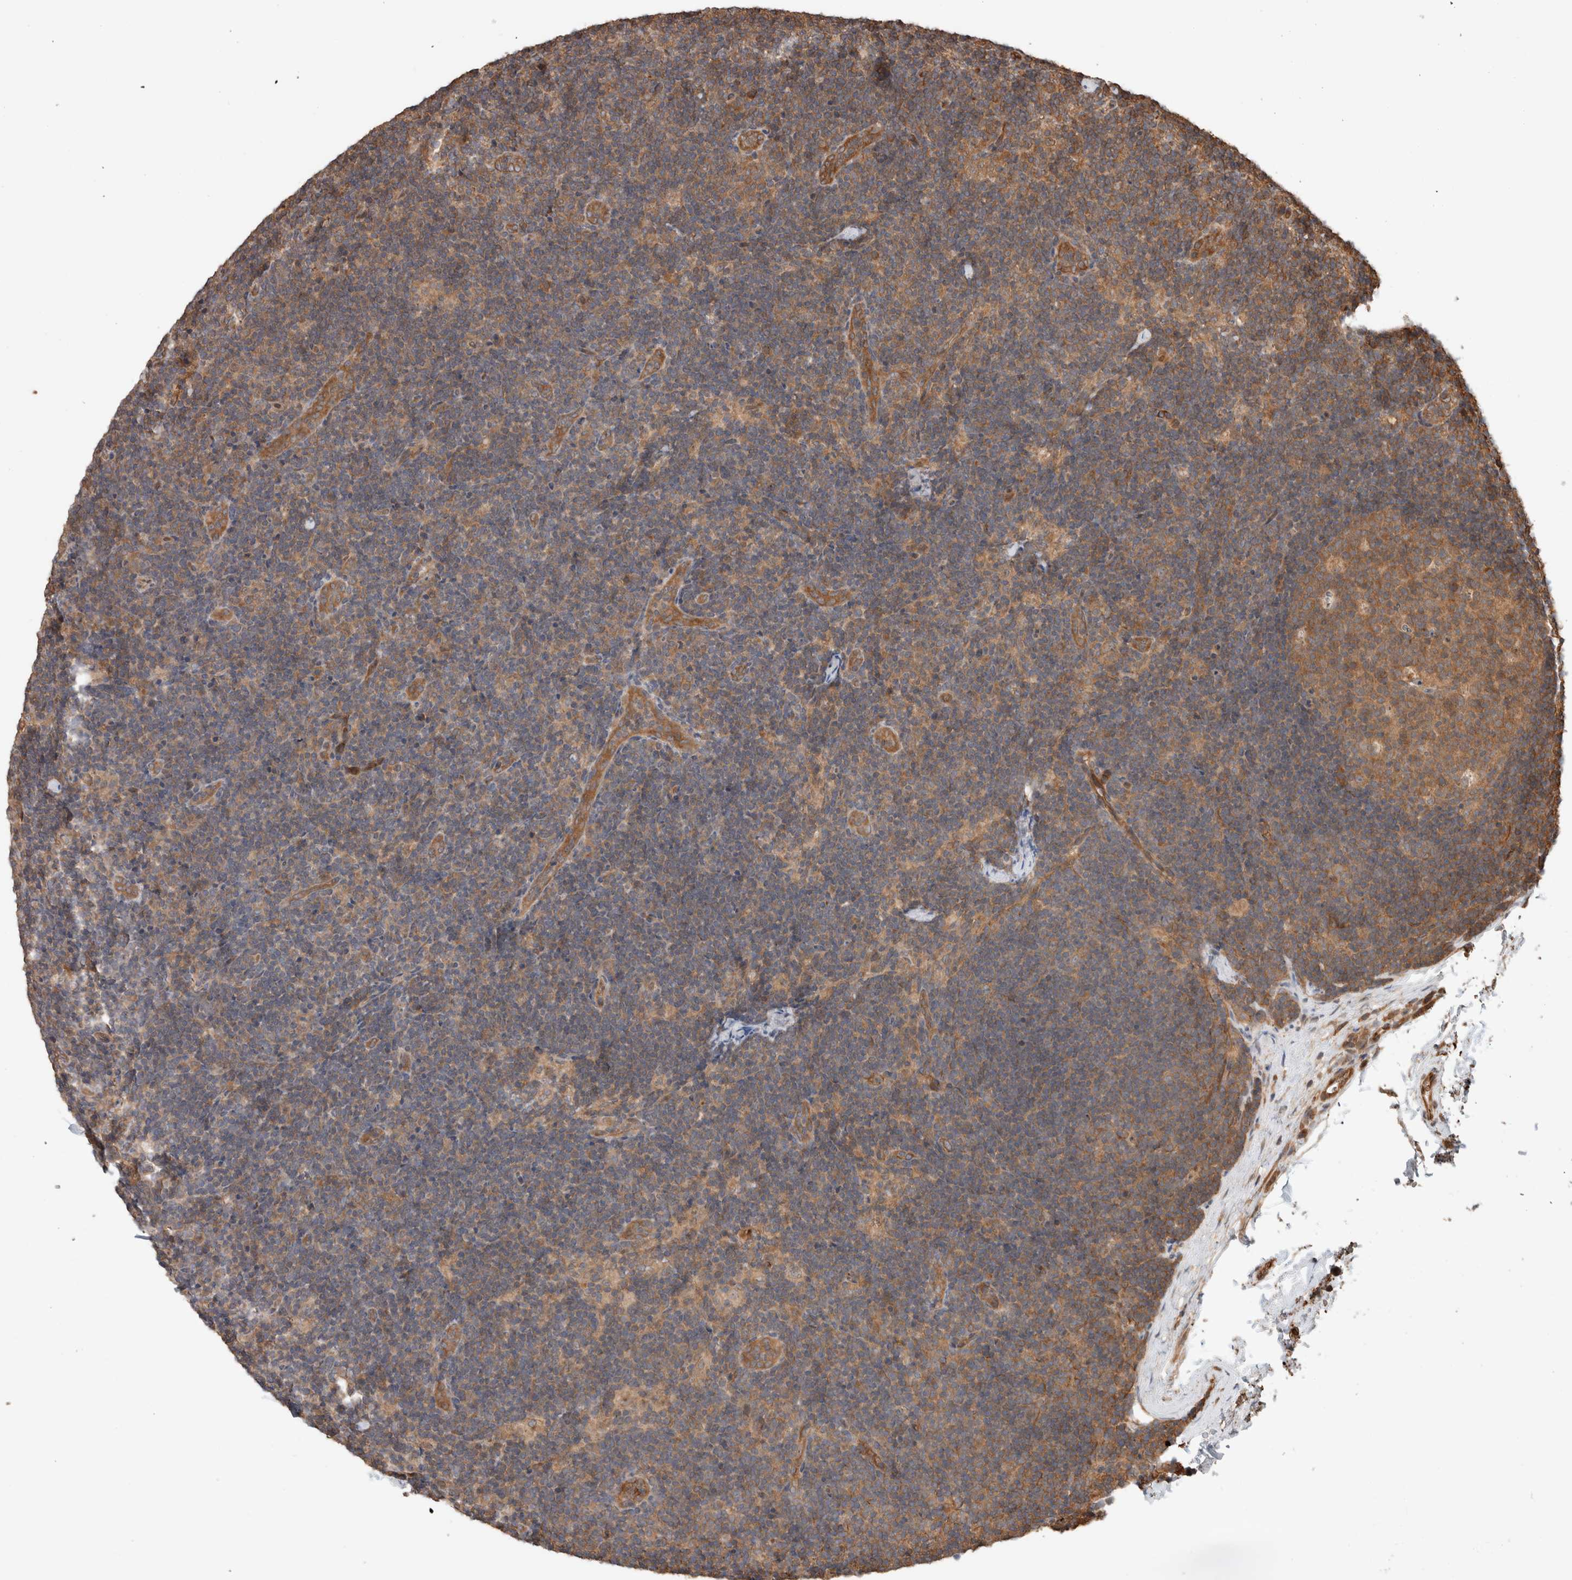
{"staining": {"intensity": "moderate", "quantity": ">75%", "location": "cytoplasmic/membranous"}, "tissue": "lymph node", "cell_type": "Germinal center cells", "image_type": "normal", "snomed": [{"axis": "morphology", "description": "Normal tissue, NOS"}, {"axis": "topography", "description": "Lymph node"}], "caption": "Human lymph node stained with a brown dye shows moderate cytoplasmic/membranous positive positivity in about >75% of germinal center cells.", "gene": "OTUD6B", "patient": {"sex": "female", "age": 22}}